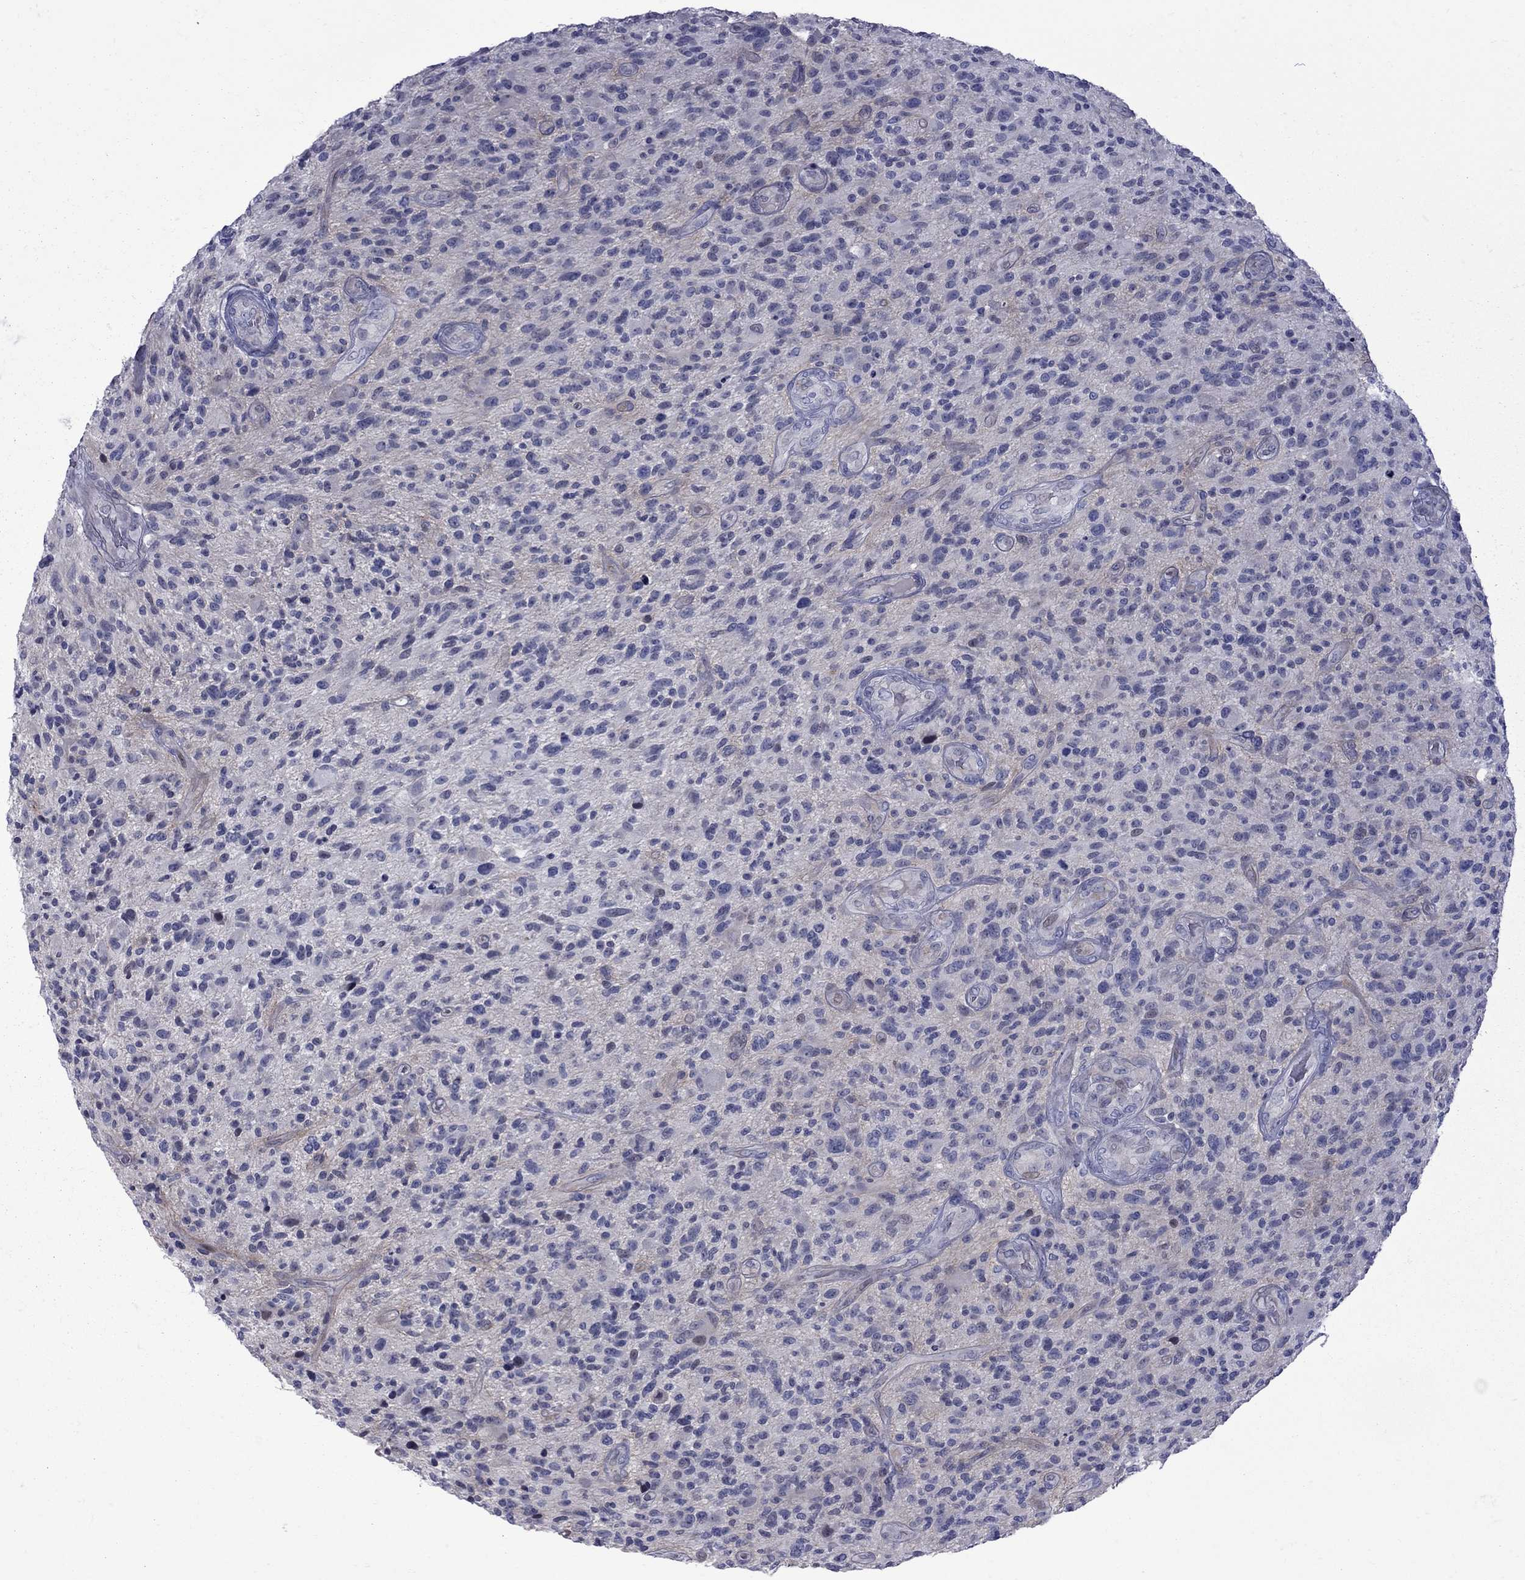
{"staining": {"intensity": "negative", "quantity": "none", "location": "none"}, "tissue": "glioma", "cell_type": "Tumor cells", "image_type": "cancer", "snomed": [{"axis": "morphology", "description": "Glioma, malignant, High grade"}, {"axis": "topography", "description": "Brain"}], "caption": "This photomicrograph is of glioma stained with IHC to label a protein in brown with the nuclei are counter-stained blue. There is no staining in tumor cells.", "gene": "NRARP", "patient": {"sex": "male", "age": 47}}